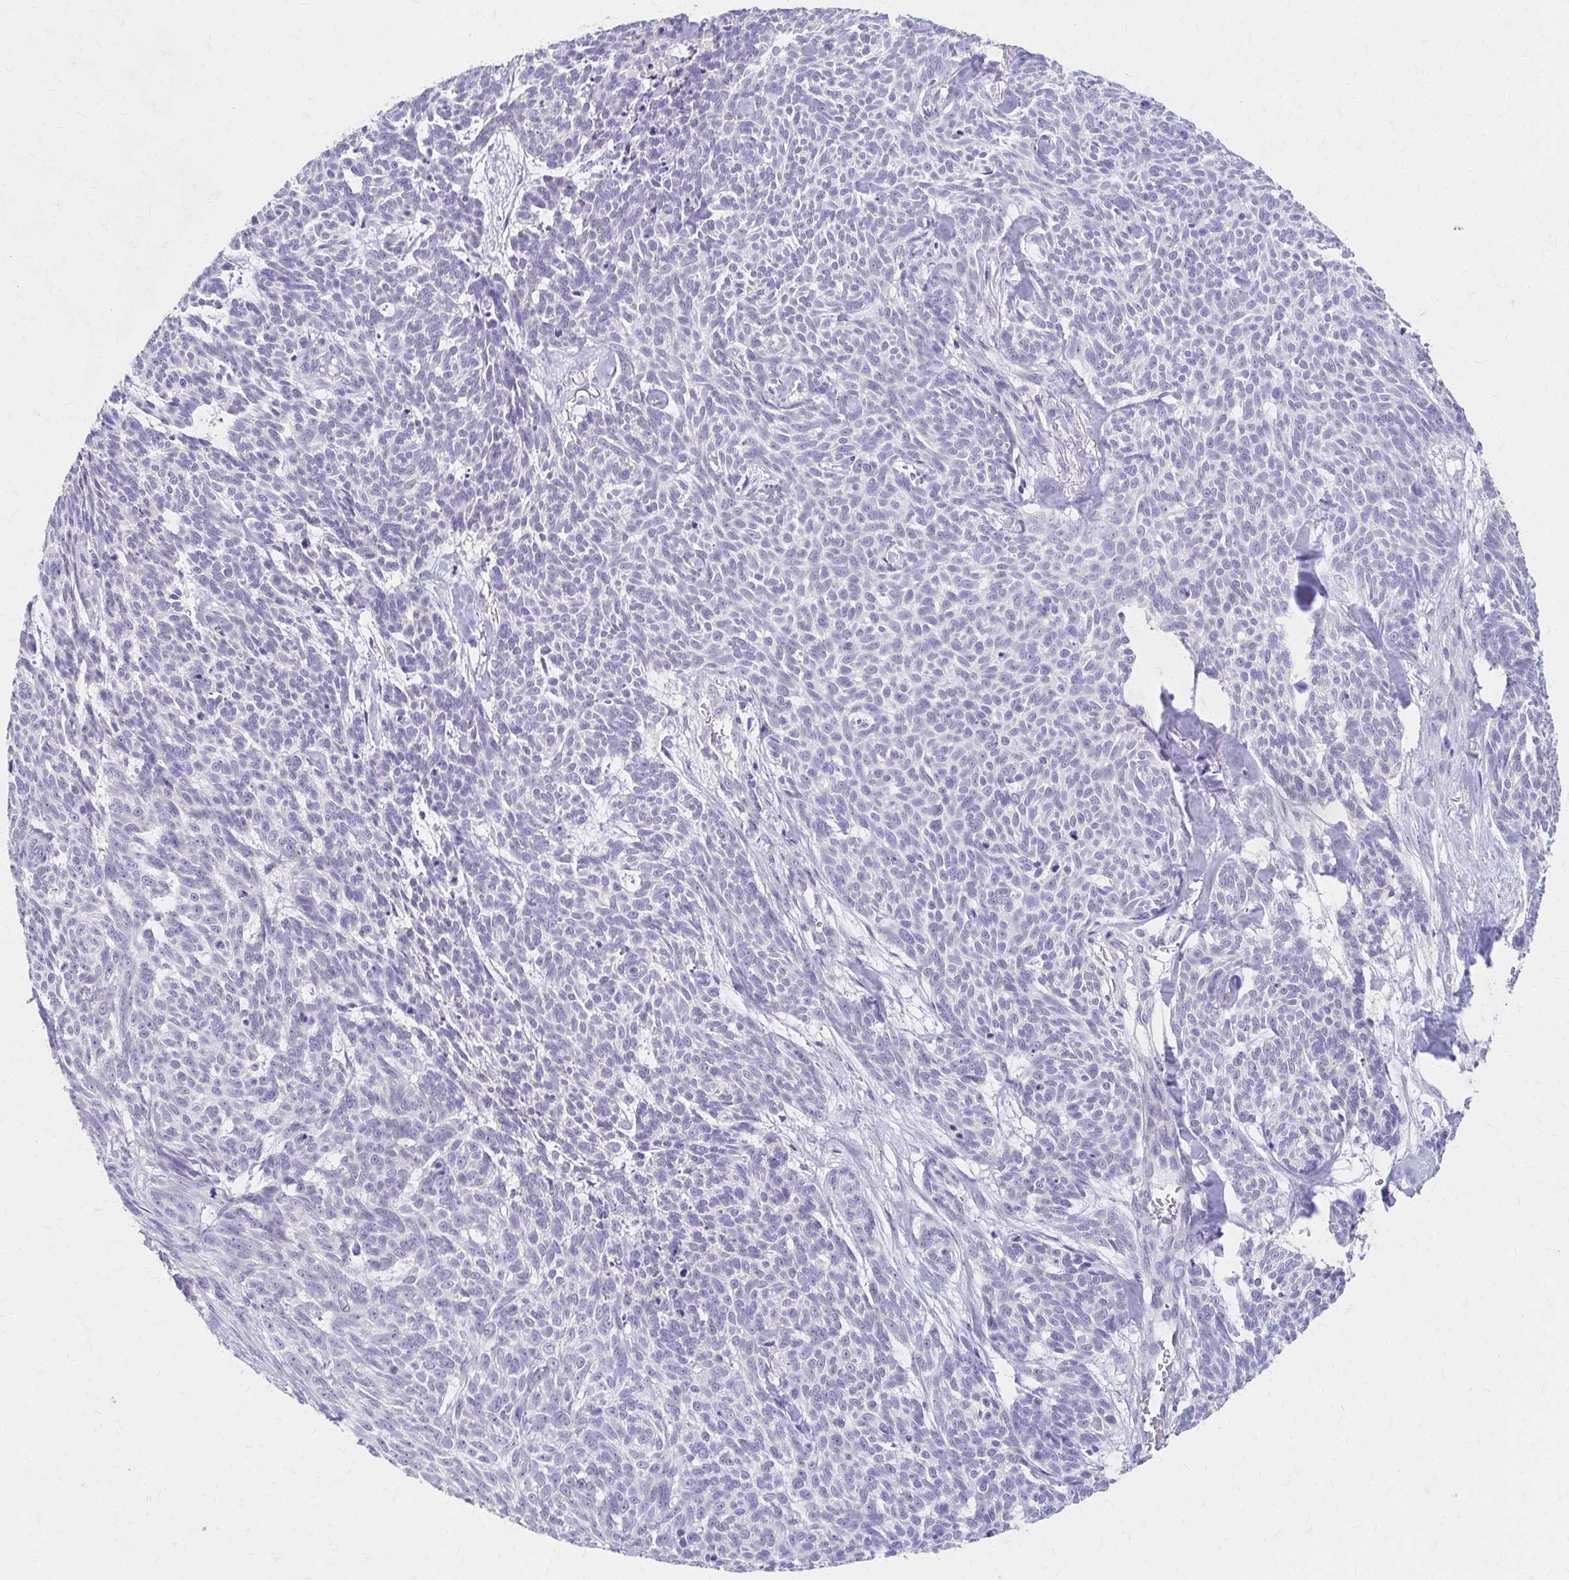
{"staining": {"intensity": "negative", "quantity": "none", "location": "none"}, "tissue": "skin cancer", "cell_type": "Tumor cells", "image_type": "cancer", "snomed": [{"axis": "morphology", "description": "Basal cell carcinoma"}, {"axis": "topography", "description": "Skin"}], "caption": "An image of human skin cancer (basal cell carcinoma) is negative for staining in tumor cells.", "gene": "AZGP1", "patient": {"sex": "female", "age": 93}}